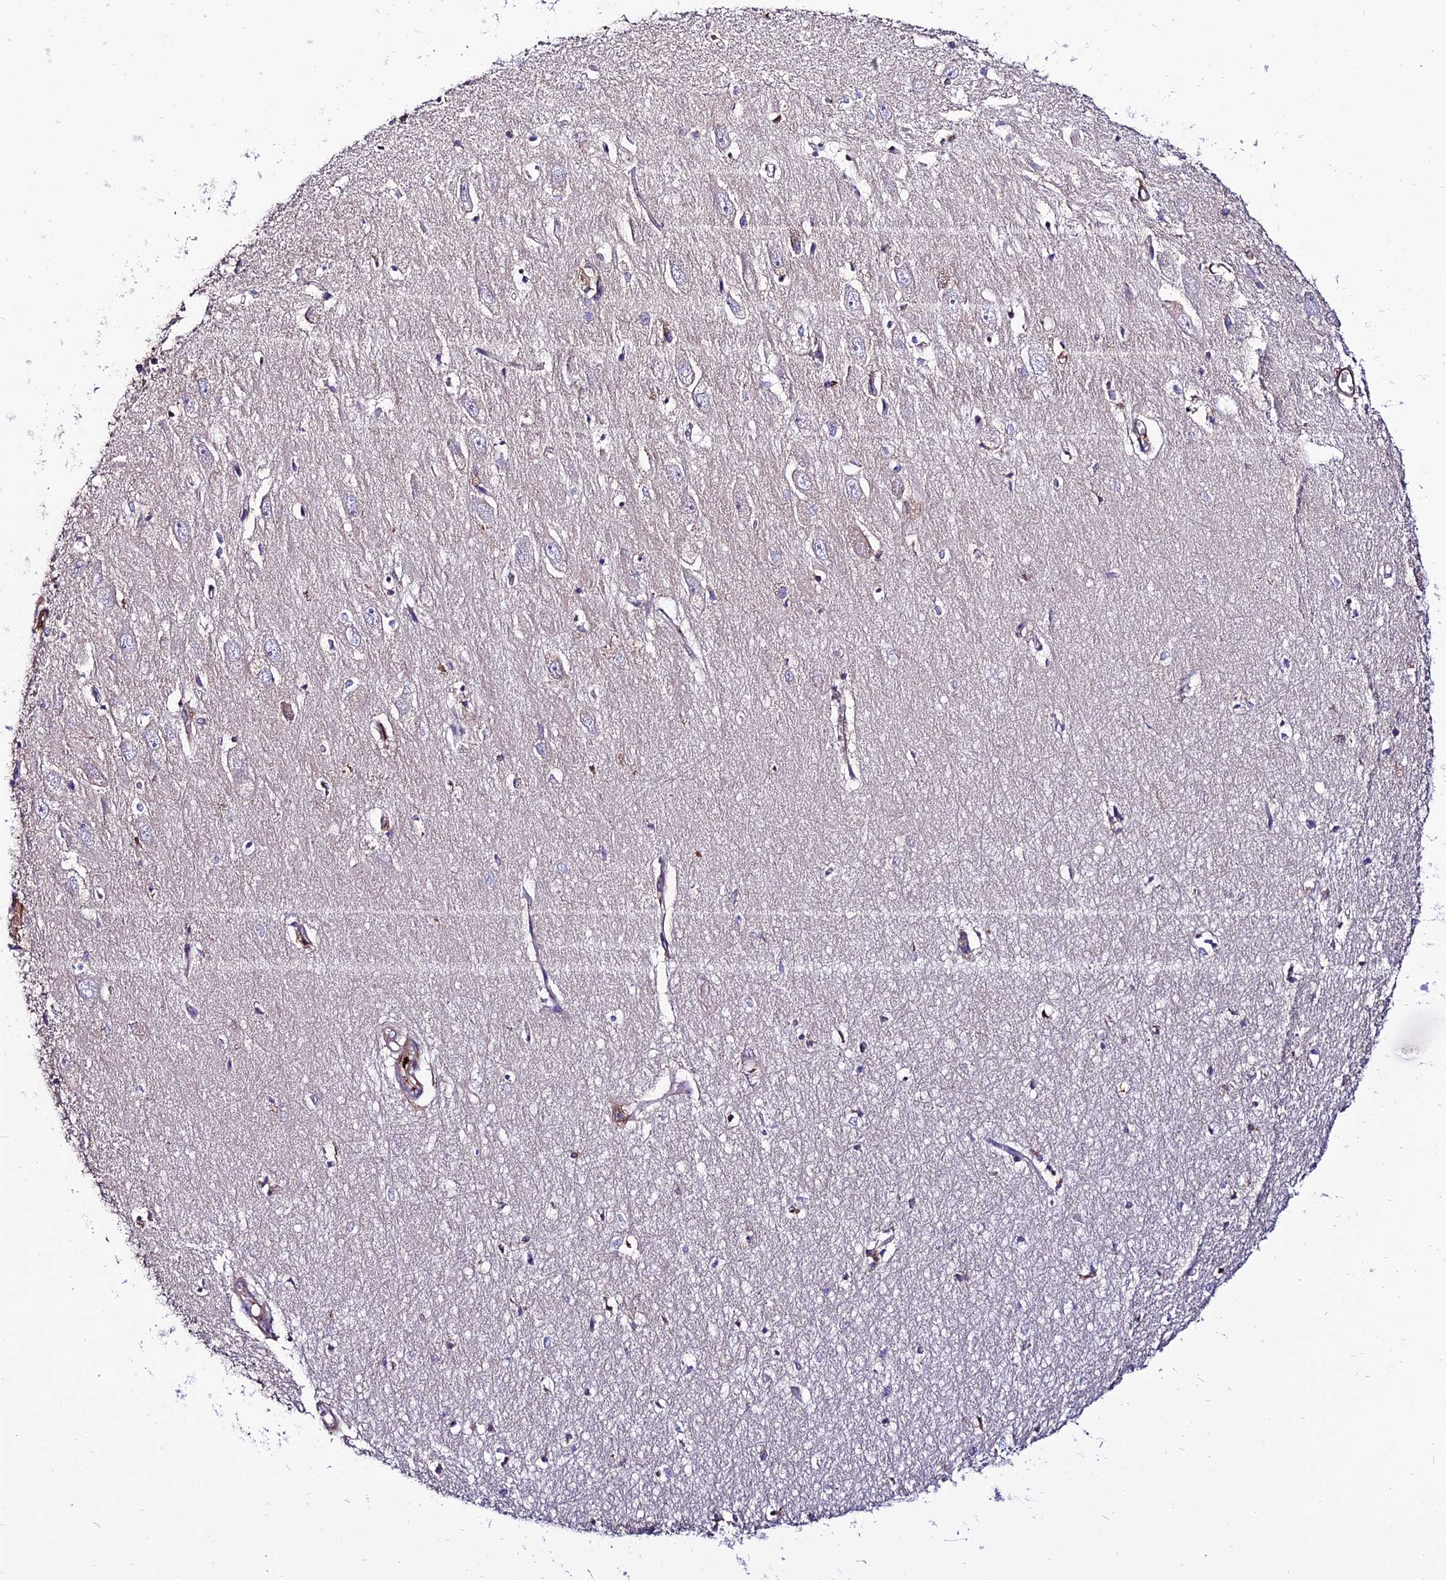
{"staining": {"intensity": "moderate", "quantity": "<25%", "location": "cytoplasmic/membranous"}, "tissue": "hippocampus", "cell_type": "Glial cells", "image_type": "normal", "snomed": [{"axis": "morphology", "description": "Normal tissue, NOS"}, {"axis": "topography", "description": "Hippocampus"}], "caption": "Normal hippocampus was stained to show a protein in brown. There is low levels of moderate cytoplasmic/membranous staining in approximately <25% of glial cells.", "gene": "PYM1", "patient": {"sex": "female", "age": 64}}